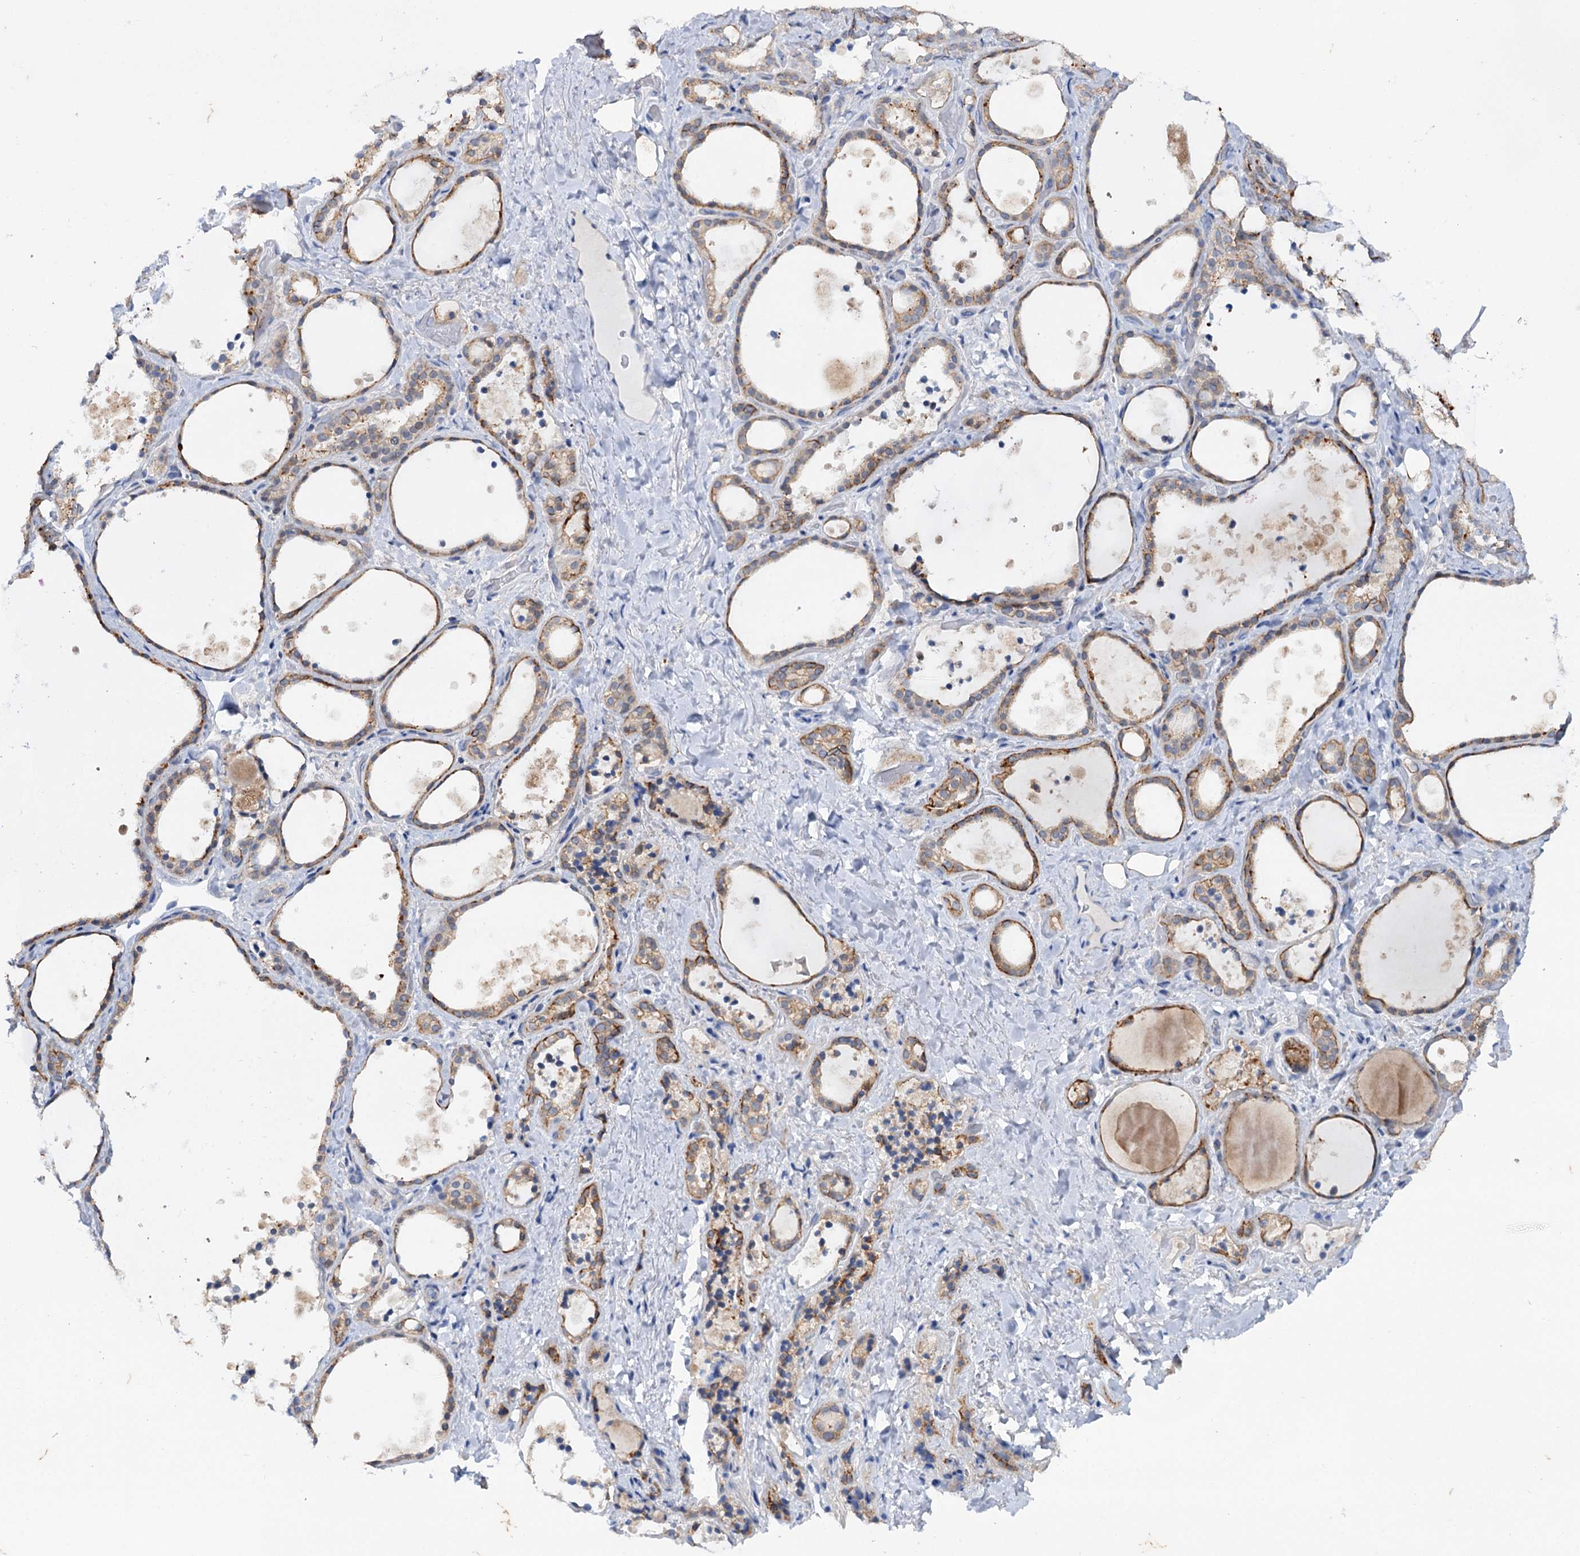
{"staining": {"intensity": "moderate", "quantity": "25%-75%", "location": "cytoplasmic/membranous"}, "tissue": "thyroid gland", "cell_type": "Glandular cells", "image_type": "normal", "snomed": [{"axis": "morphology", "description": "Normal tissue, NOS"}, {"axis": "topography", "description": "Thyroid gland"}], "caption": "Immunohistochemical staining of benign human thyroid gland reveals 25%-75% levels of moderate cytoplasmic/membranous protein expression in about 25%-75% of glandular cells.", "gene": "MID1IP1", "patient": {"sex": "female", "age": 44}}